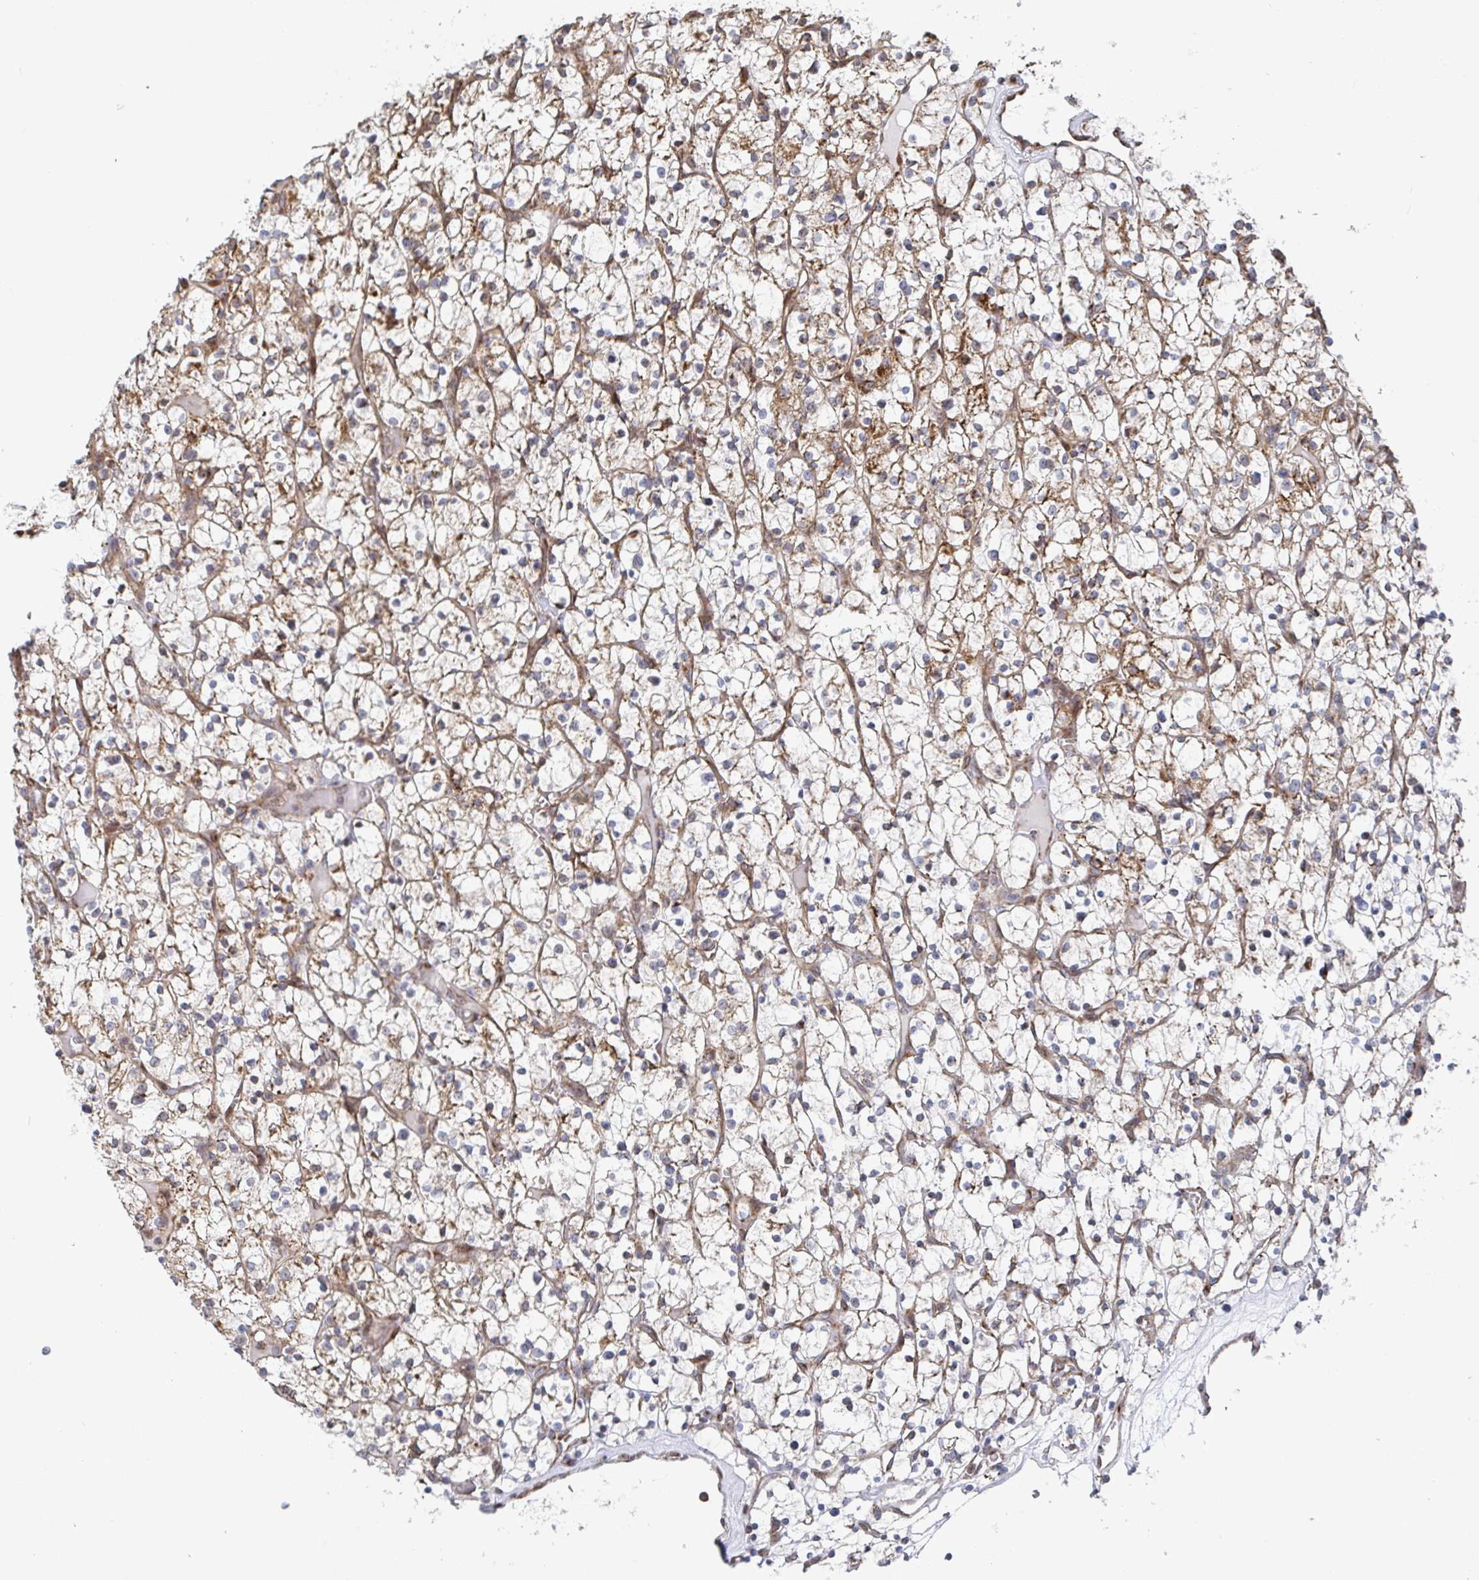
{"staining": {"intensity": "moderate", "quantity": ">75%", "location": "cytoplasmic/membranous"}, "tissue": "renal cancer", "cell_type": "Tumor cells", "image_type": "cancer", "snomed": [{"axis": "morphology", "description": "Adenocarcinoma, NOS"}, {"axis": "topography", "description": "Kidney"}], "caption": "A histopathology image showing moderate cytoplasmic/membranous expression in about >75% of tumor cells in adenocarcinoma (renal), as visualized by brown immunohistochemical staining.", "gene": "STARD8", "patient": {"sex": "female", "age": 64}}